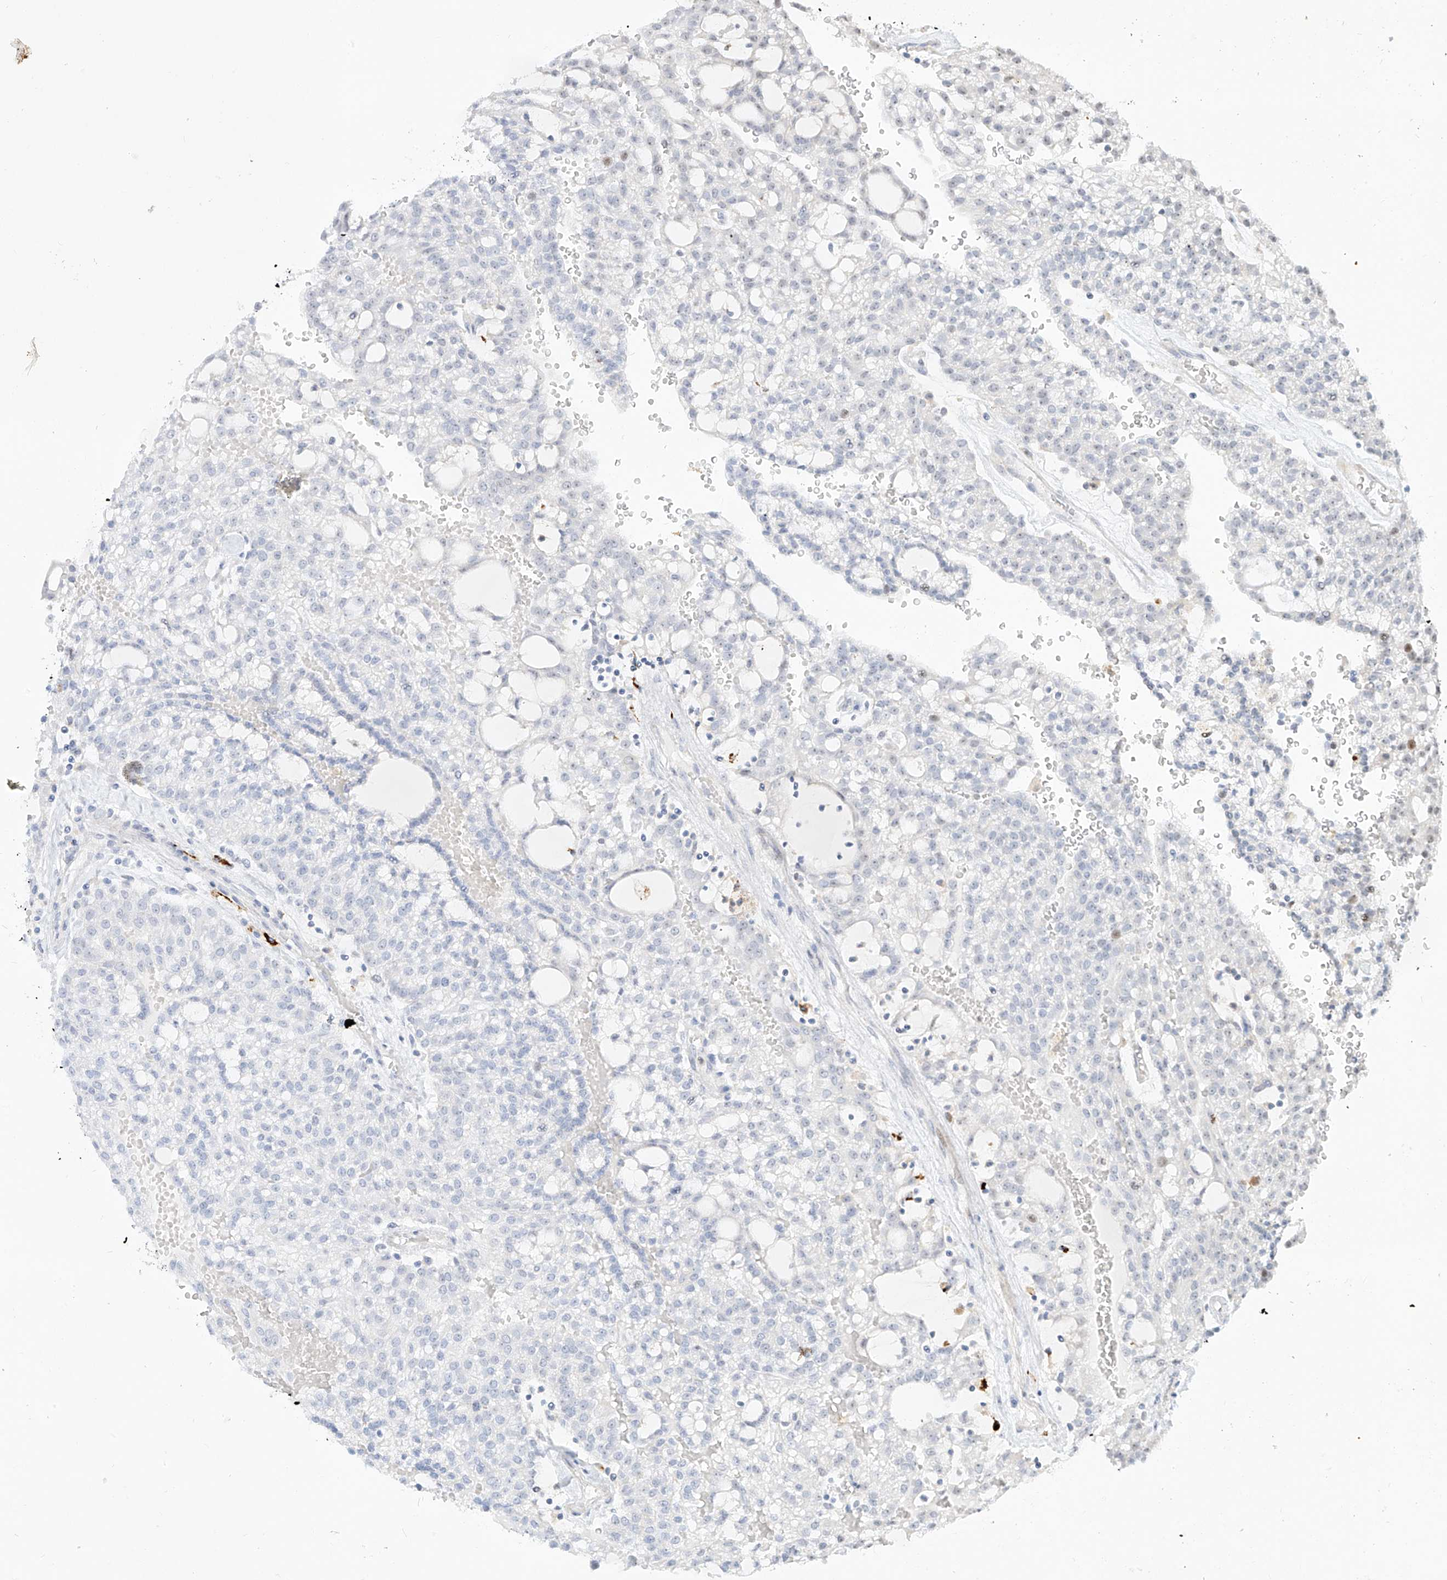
{"staining": {"intensity": "negative", "quantity": "none", "location": "none"}, "tissue": "renal cancer", "cell_type": "Tumor cells", "image_type": "cancer", "snomed": [{"axis": "morphology", "description": "Adenocarcinoma, NOS"}, {"axis": "topography", "description": "Kidney"}], "caption": "Tumor cells are negative for protein expression in human renal cancer.", "gene": "SNU13", "patient": {"sex": "male", "age": 63}}